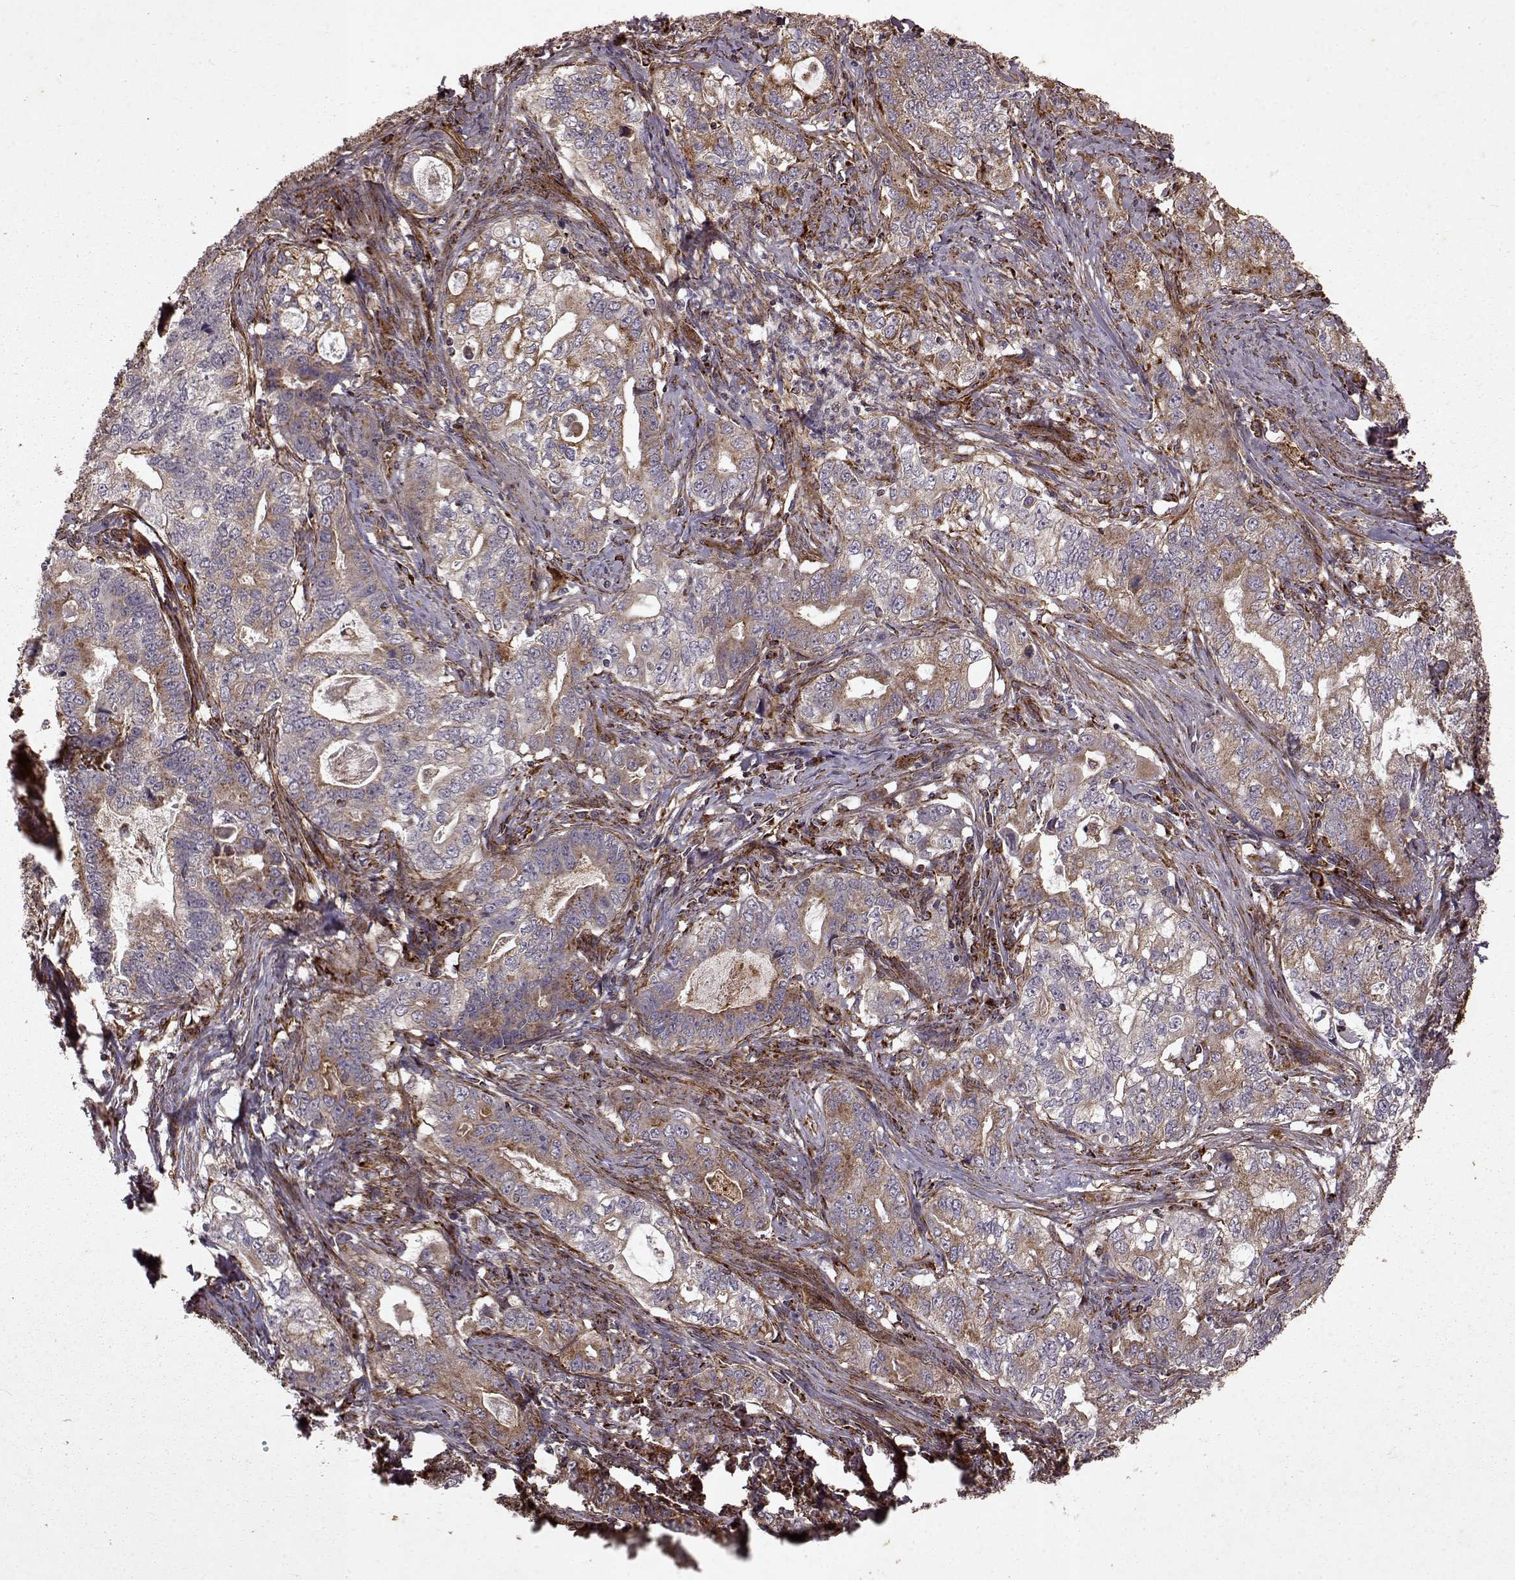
{"staining": {"intensity": "weak", "quantity": ">75%", "location": "cytoplasmic/membranous"}, "tissue": "stomach cancer", "cell_type": "Tumor cells", "image_type": "cancer", "snomed": [{"axis": "morphology", "description": "Adenocarcinoma, NOS"}, {"axis": "topography", "description": "Stomach, lower"}], "caption": "This is an image of IHC staining of adenocarcinoma (stomach), which shows weak staining in the cytoplasmic/membranous of tumor cells.", "gene": "FXN", "patient": {"sex": "female", "age": 72}}